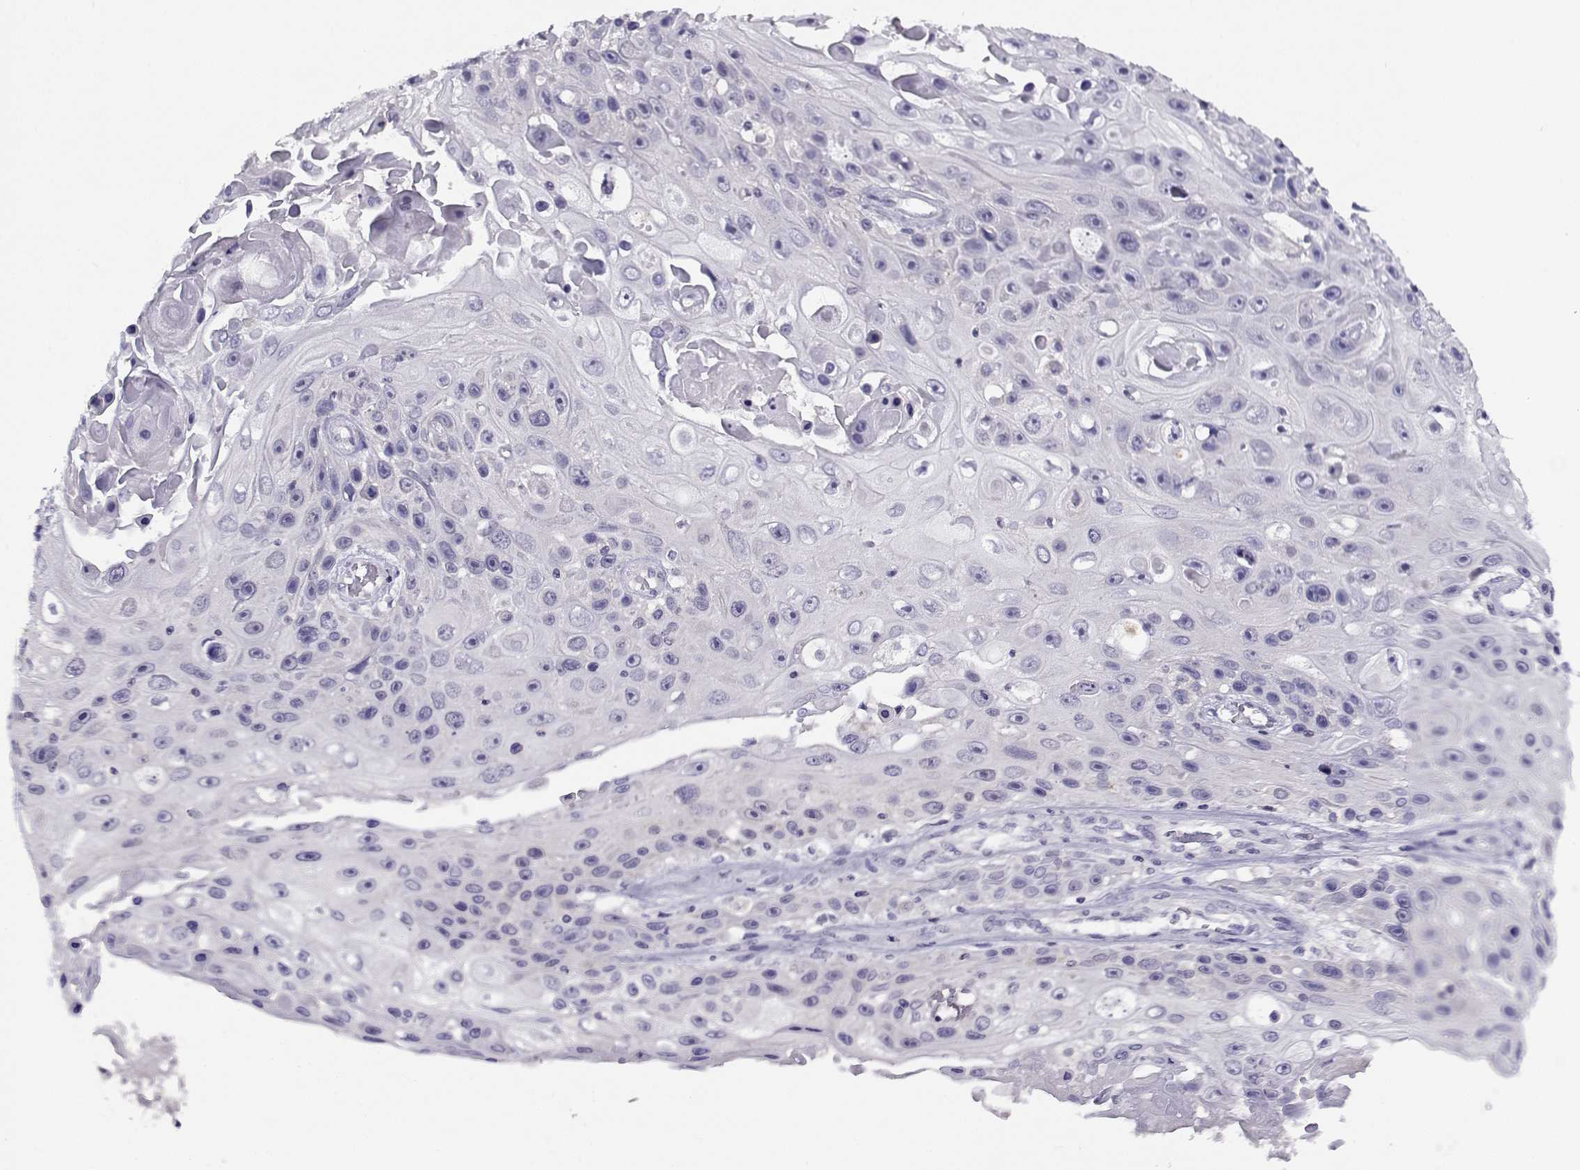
{"staining": {"intensity": "negative", "quantity": "none", "location": "none"}, "tissue": "skin cancer", "cell_type": "Tumor cells", "image_type": "cancer", "snomed": [{"axis": "morphology", "description": "Squamous cell carcinoma, NOS"}, {"axis": "topography", "description": "Skin"}], "caption": "This is an immunohistochemistry image of skin cancer. There is no staining in tumor cells.", "gene": "FEZF1", "patient": {"sex": "male", "age": 82}}